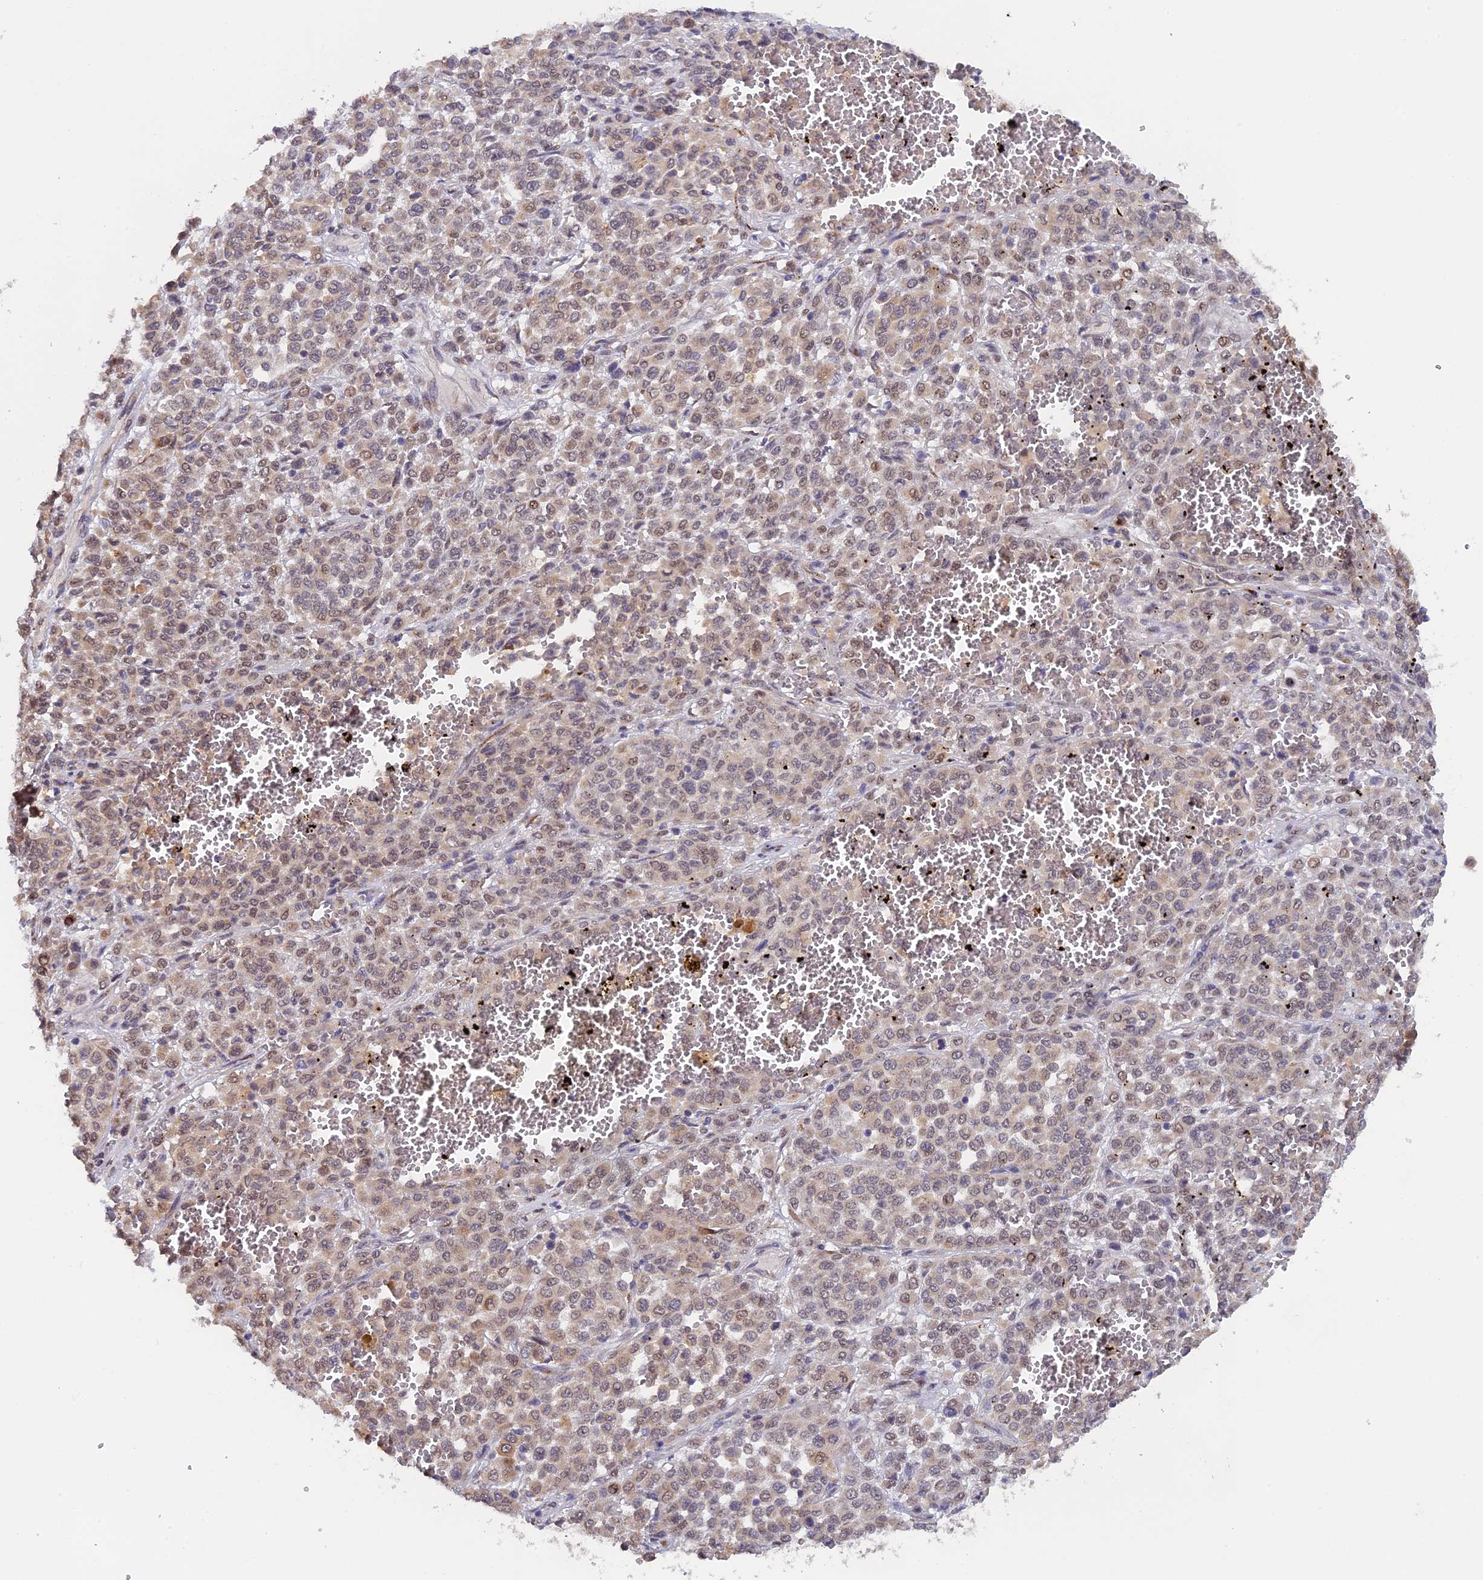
{"staining": {"intensity": "weak", "quantity": ">75%", "location": "cytoplasmic/membranous,nuclear"}, "tissue": "melanoma", "cell_type": "Tumor cells", "image_type": "cancer", "snomed": [{"axis": "morphology", "description": "Malignant melanoma, Metastatic site"}, {"axis": "topography", "description": "Pancreas"}], "caption": "Melanoma tissue reveals weak cytoplasmic/membranous and nuclear staining in about >75% of tumor cells", "gene": "SNX17", "patient": {"sex": "female", "age": 30}}